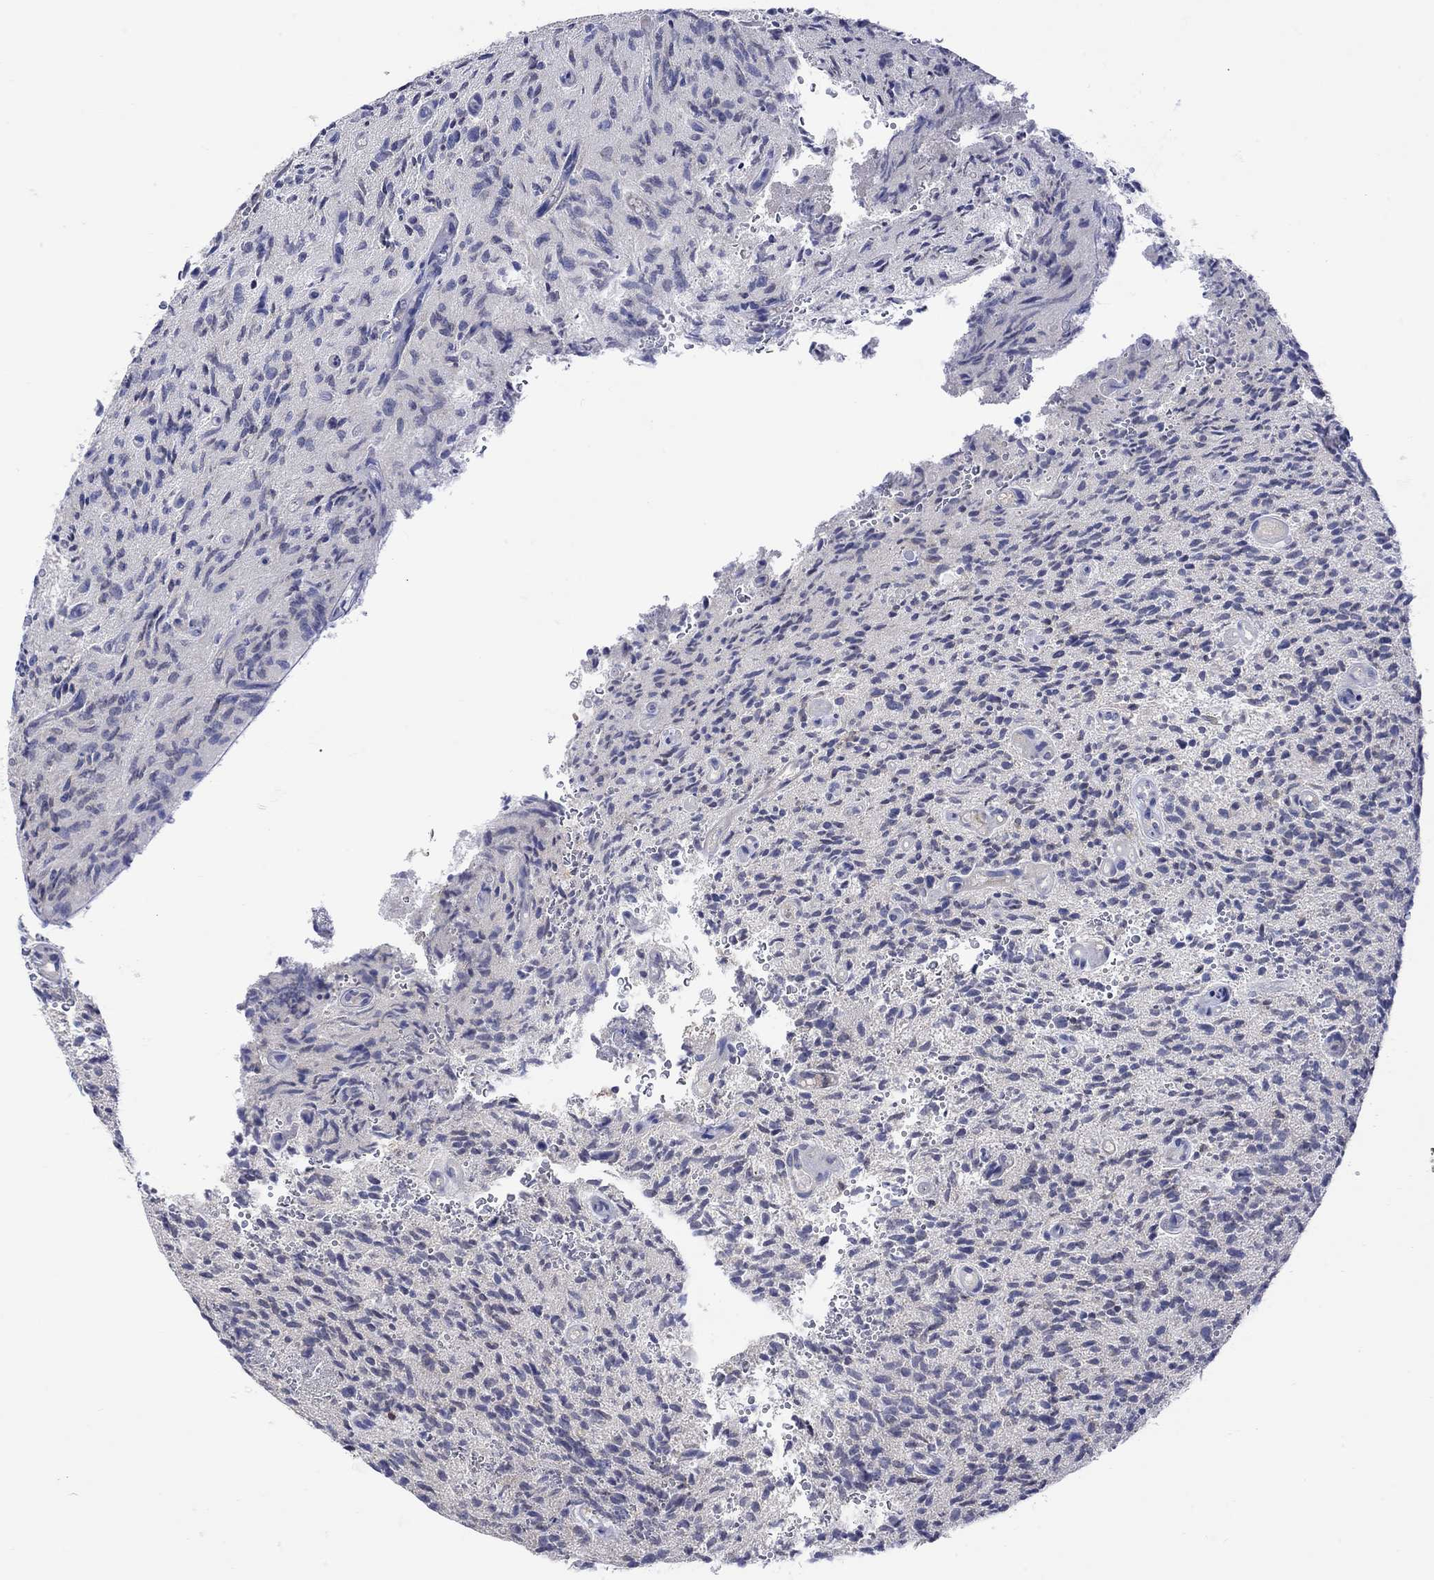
{"staining": {"intensity": "negative", "quantity": "none", "location": "none"}, "tissue": "glioma", "cell_type": "Tumor cells", "image_type": "cancer", "snomed": [{"axis": "morphology", "description": "Glioma, malignant, High grade"}, {"axis": "topography", "description": "Brain"}], "caption": "IHC photomicrograph of high-grade glioma (malignant) stained for a protein (brown), which shows no staining in tumor cells.", "gene": "MSI1", "patient": {"sex": "male", "age": 64}}